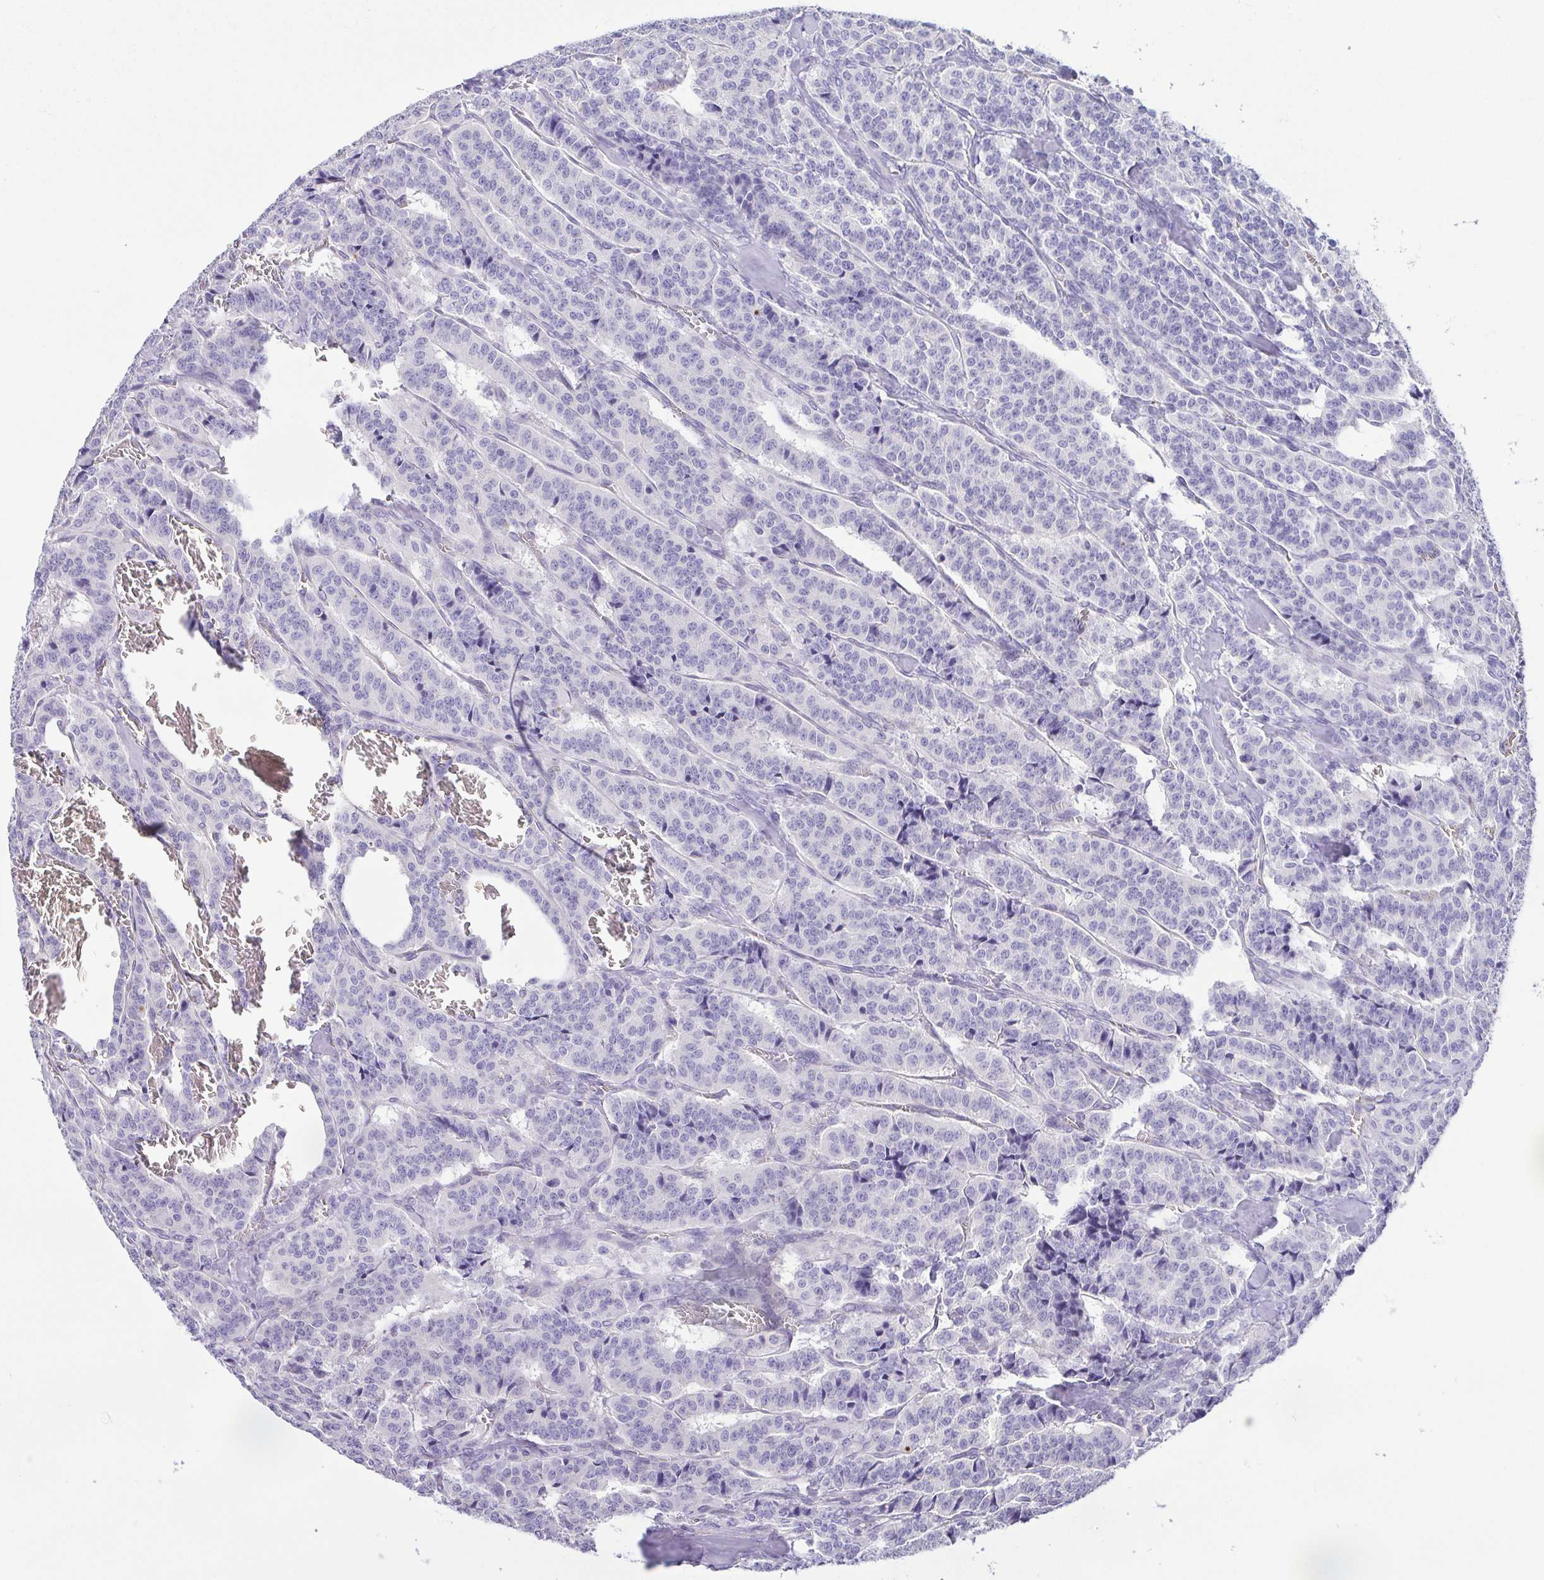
{"staining": {"intensity": "negative", "quantity": "none", "location": "none"}, "tissue": "carcinoid", "cell_type": "Tumor cells", "image_type": "cancer", "snomed": [{"axis": "morphology", "description": "Normal tissue, NOS"}, {"axis": "morphology", "description": "Carcinoid, malignant, NOS"}, {"axis": "topography", "description": "Lung"}], "caption": "A photomicrograph of malignant carcinoid stained for a protein shows no brown staining in tumor cells.", "gene": "EPB42", "patient": {"sex": "female", "age": 46}}